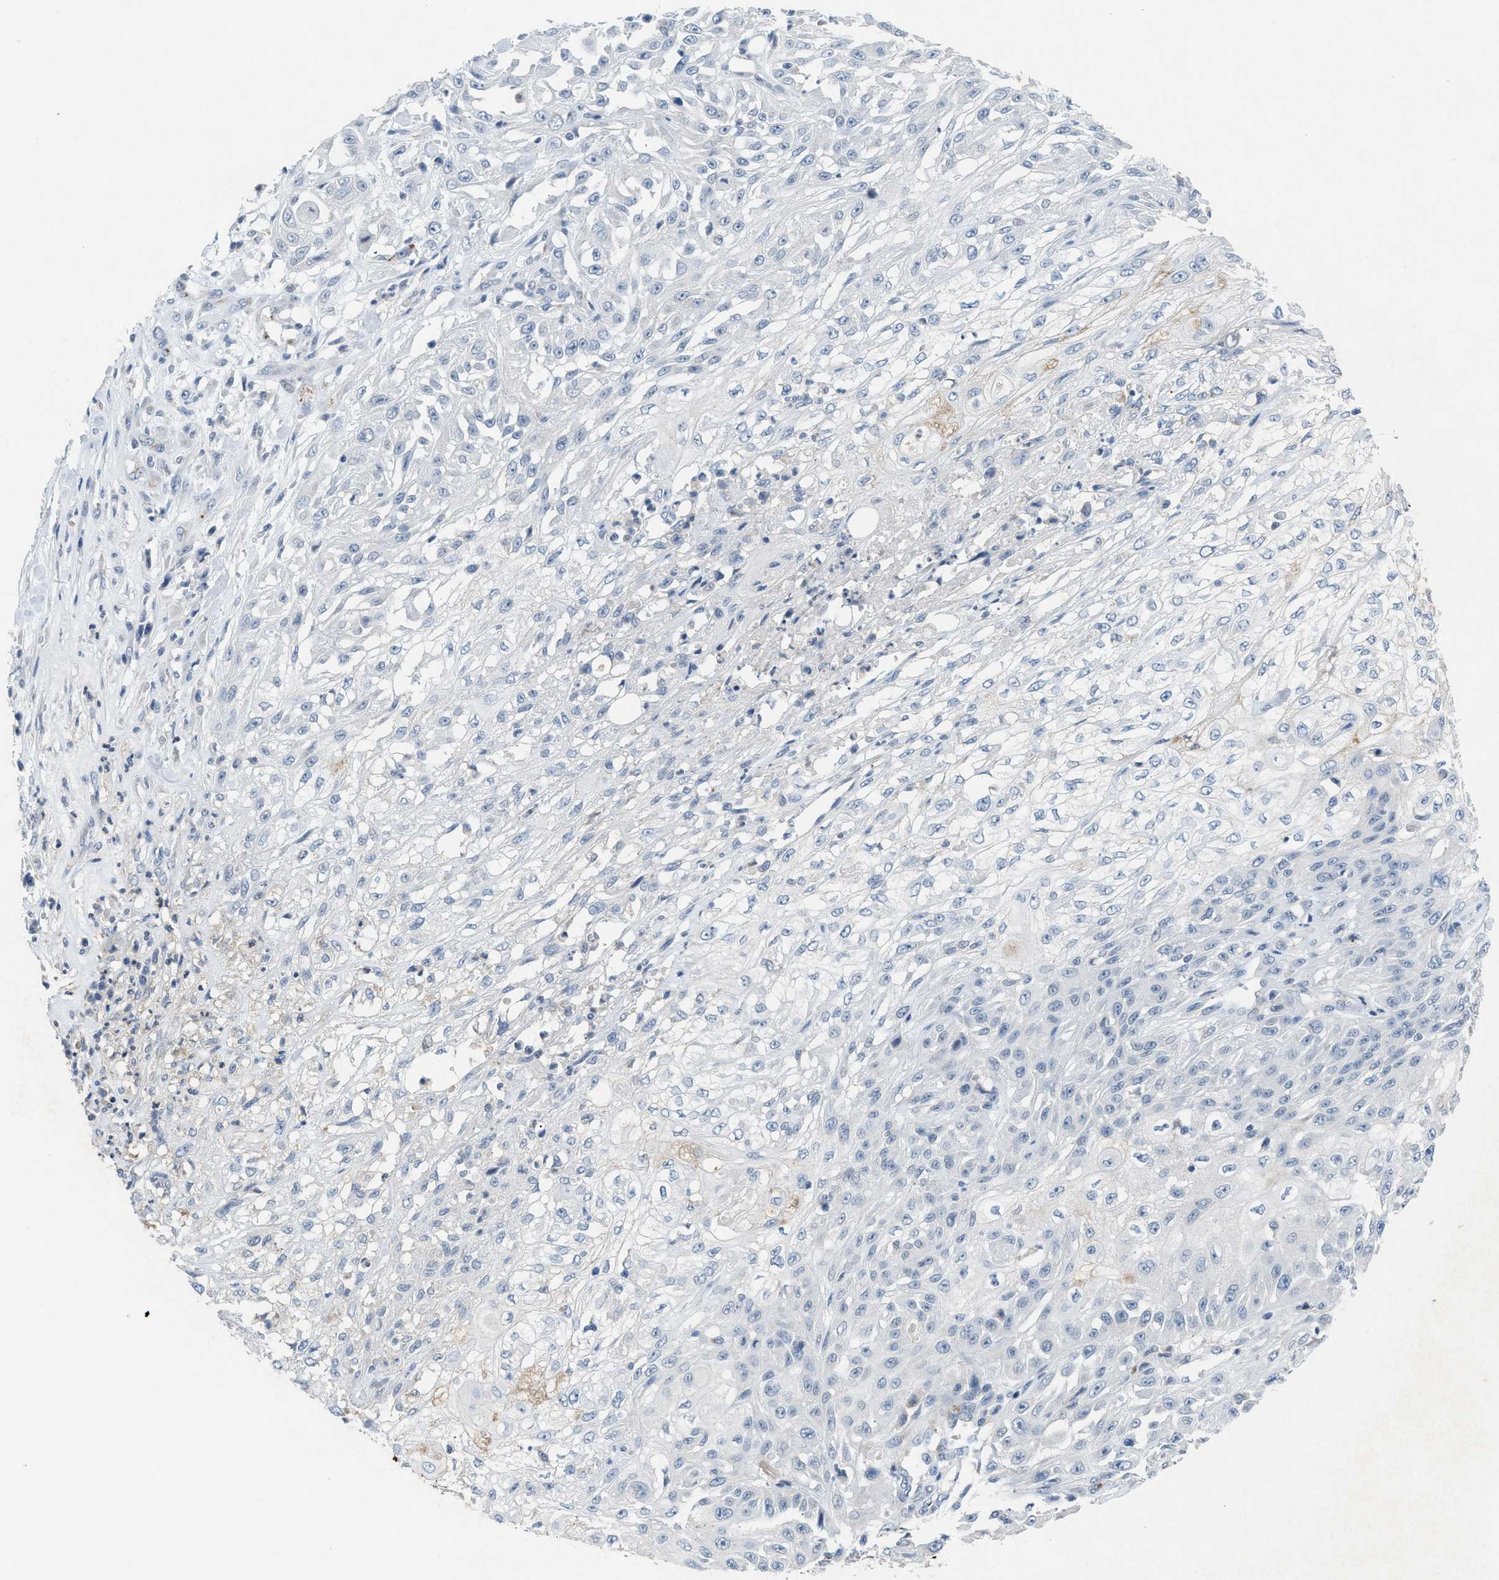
{"staining": {"intensity": "negative", "quantity": "none", "location": "none"}, "tissue": "skin cancer", "cell_type": "Tumor cells", "image_type": "cancer", "snomed": [{"axis": "morphology", "description": "Squamous cell carcinoma, NOS"}, {"axis": "morphology", "description": "Squamous cell carcinoma, metastatic, NOS"}, {"axis": "topography", "description": "Skin"}, {"axis": "topography", "description": "Lymph node"}], "caption": "Immunohistochemistry of human skin cancer displays no positivity in tumor cells. Nuclei are stained in blue.", "gene": "SLC5A5", "patient": {"sex": "male", "age": 75}}